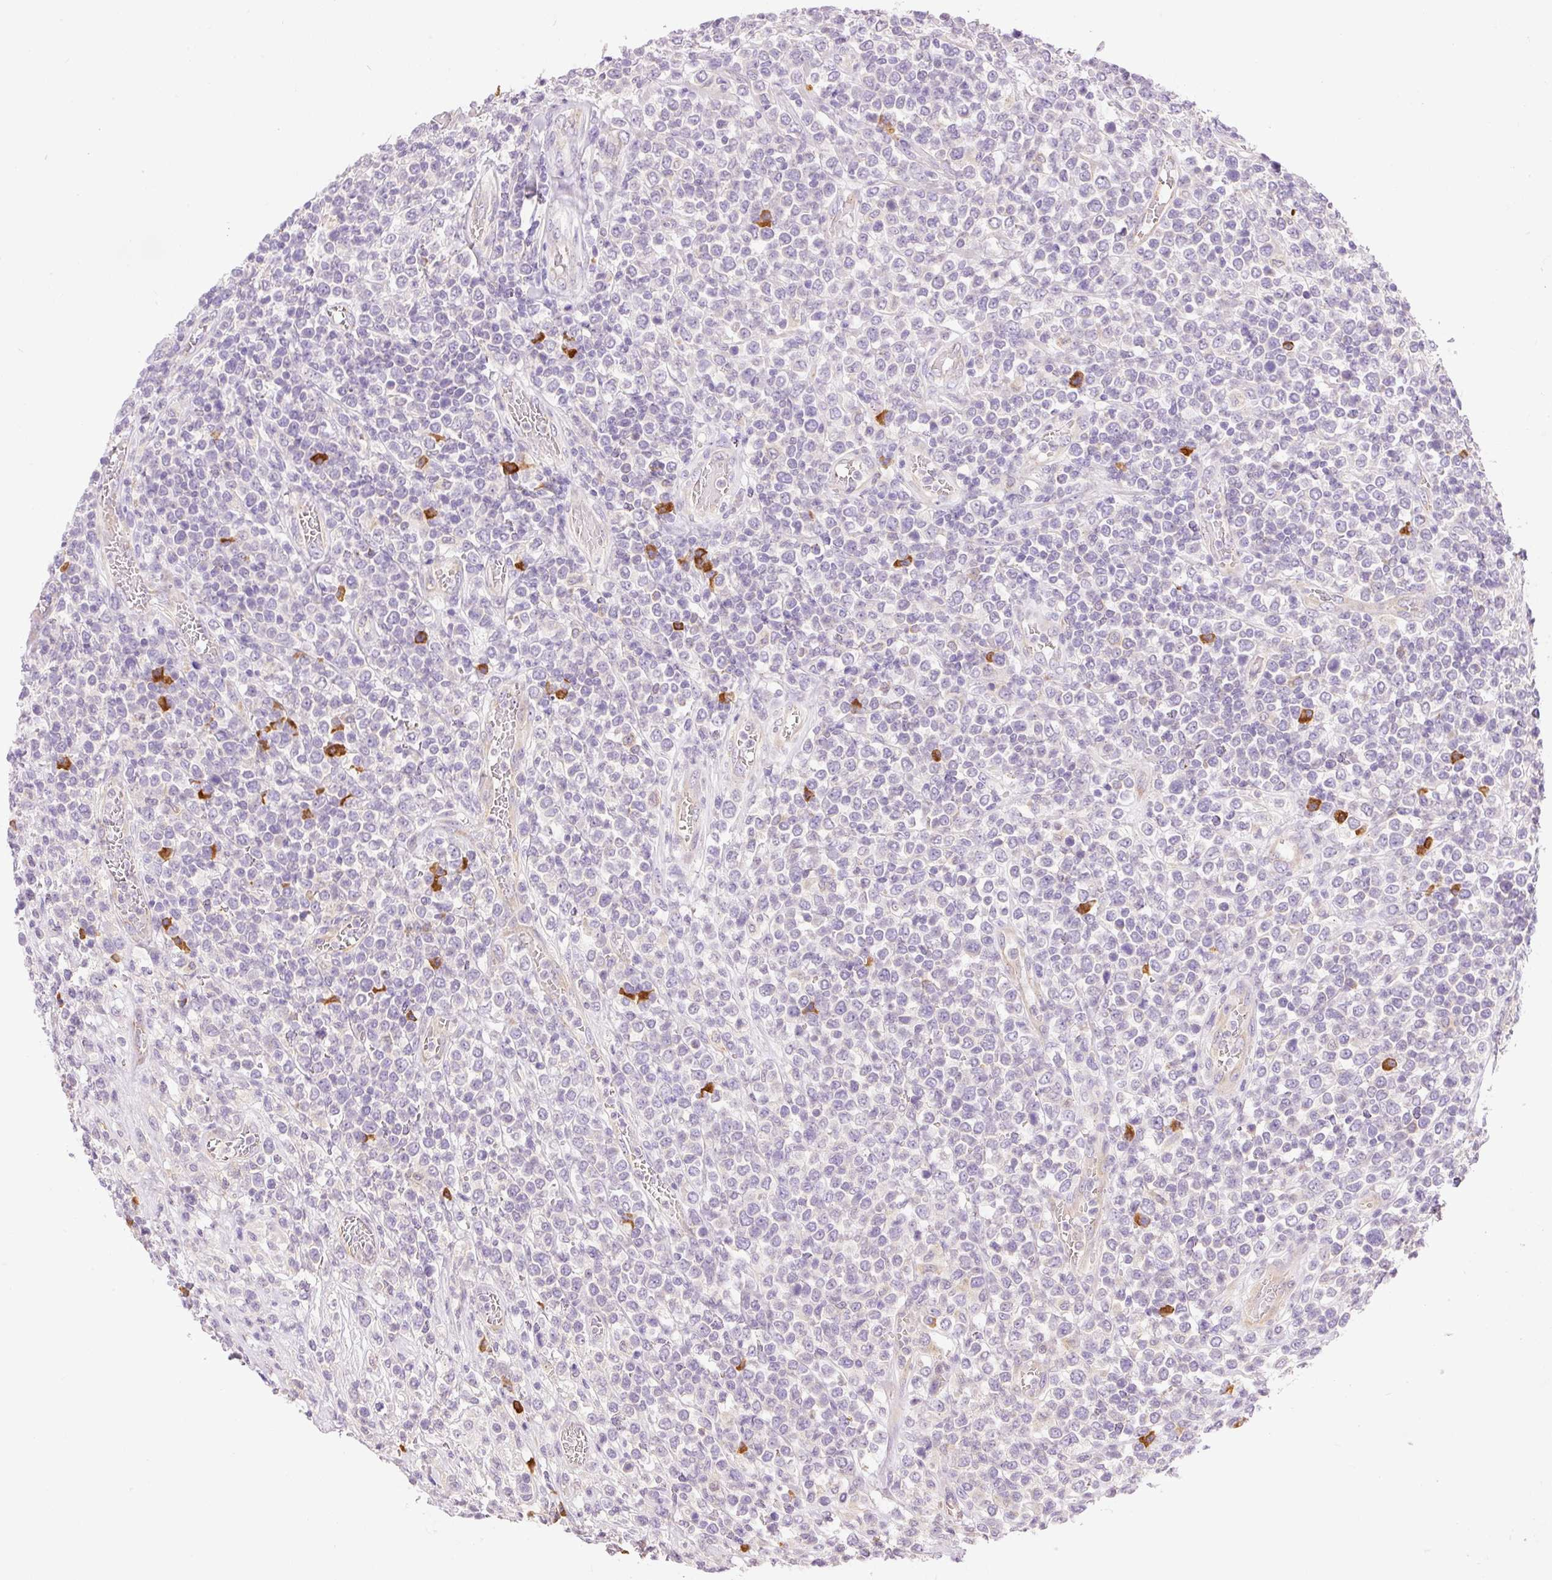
{"staining": {"intensity": "negative", "quantity": "none", "location": "none"}, "tissue": "lymphoma", "cell_type": "Tumor cells", "image_type": "cancer", "snomed": [{"axis": "morphology", "description": "Malignant lymphoma, non-Hodgkin's type, High grade"}, {"axis": "topography", "description": "Soft tissue"}], "caption": "There is no significant positivity in tumor cells of lymphoma.", "gene": "PNPLA5", "patient": {"sex": "female", "age": 56}}